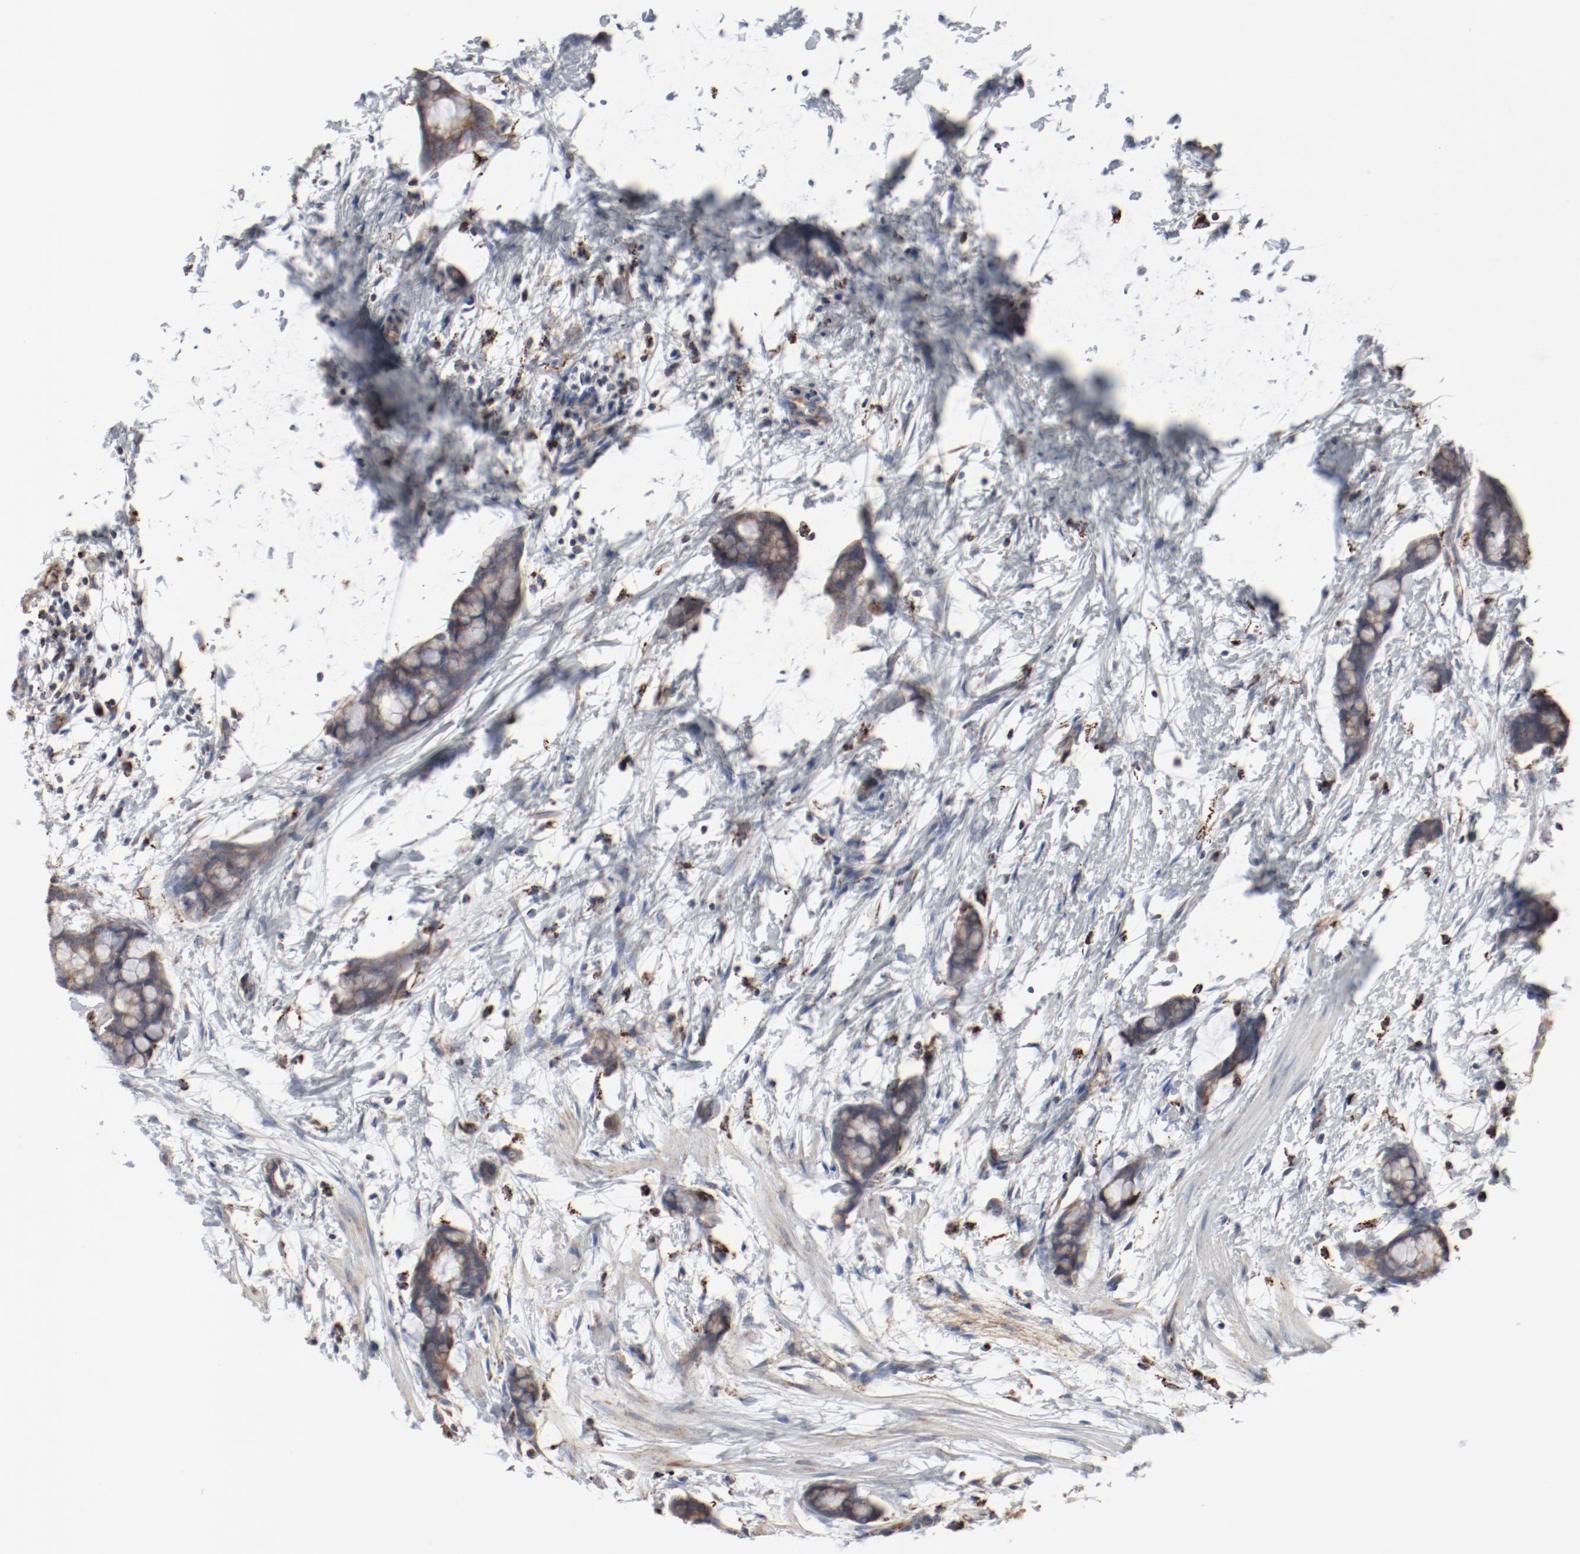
{"staining": {"intensity": "weak", "quantity": ">75%", "location": "cytoplasmic/membranous"}, "tissue": "colorectal cancer", "cell_type": "Tumor cells", "image_type": "cancer", "snomed": [{"axis": "morphology", "description": "Adenocarcinoma, NOS"}, {"axis": "topography", "description": "Colon"}], "caption": "Protein analysis of colorectal adenocarcinoma tissue demonstrates weak cytoplasmic/membranous staining in about >75% of tumor cells.", "gene": "SETD3", "patient": {"sex": "male", "age": 14}}